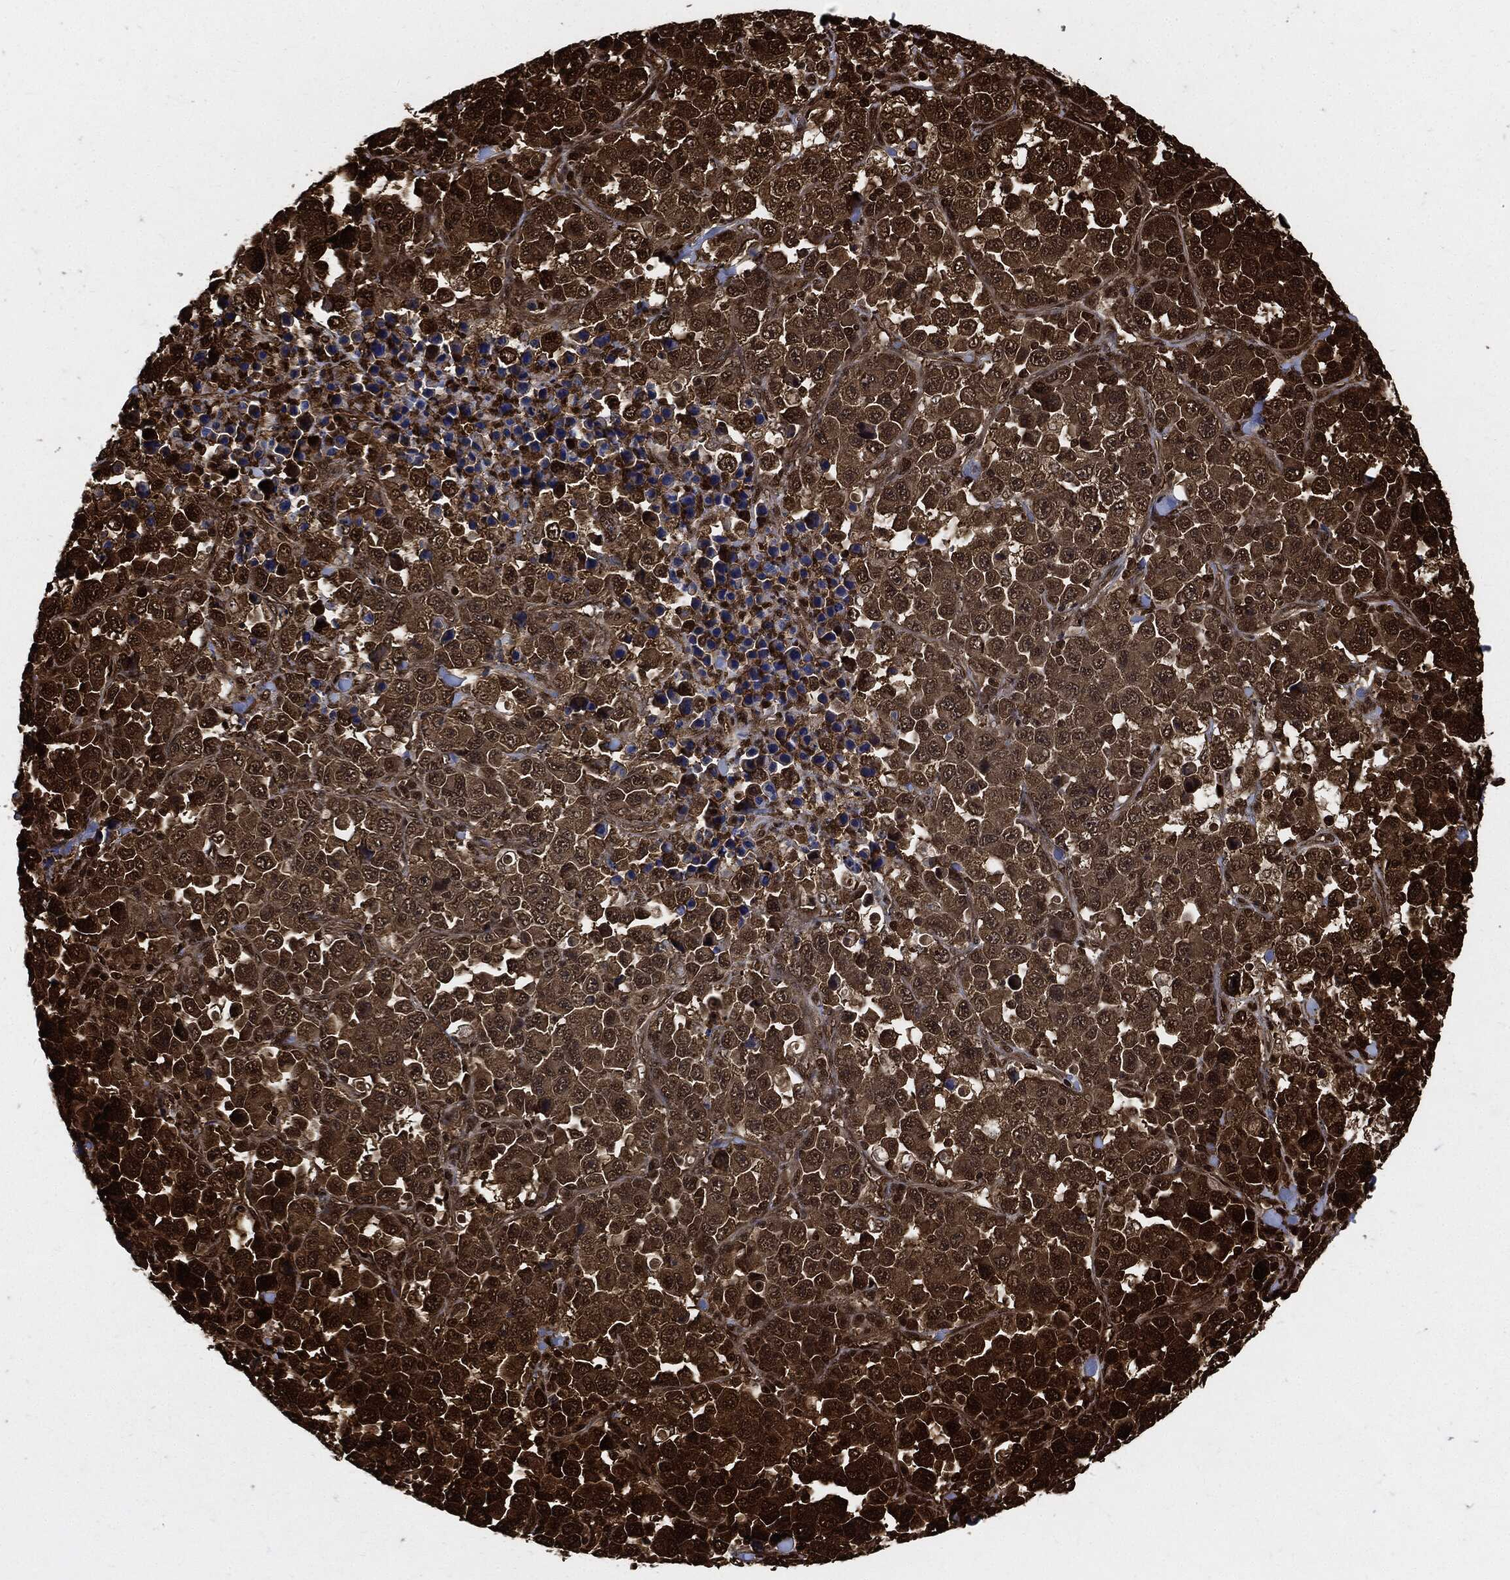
{"staining": {"intensity": "strong", "quantity": "25%-75%", "location": "cytoplasmic/membranous"}, "tissue": "stomach cancer", "cell_type": "Tumor cells", "image_type": "cancer", "snomed": [{"axis": "morphology", "description": "Normal tissue, NOS"}, {"axis": "morphology", "description": "Adenocarcinoma, NOS"}, {"axis": "topography", "description": "Stomach, upper"}, {"axis": "topography", "description": "Stomach"}], "caption": "High-magnification brightfield microscopy of adenocarcinoma (stomach) stained with DAB (brown) and counterstained with hematoxylin (blue). tumor cells exhibit strong cytoplasmic/membranous staining is identified in approximately25%-75% of cells.", "gene": "YWHAB", "patient": {"sex": "male", "age": 59}}